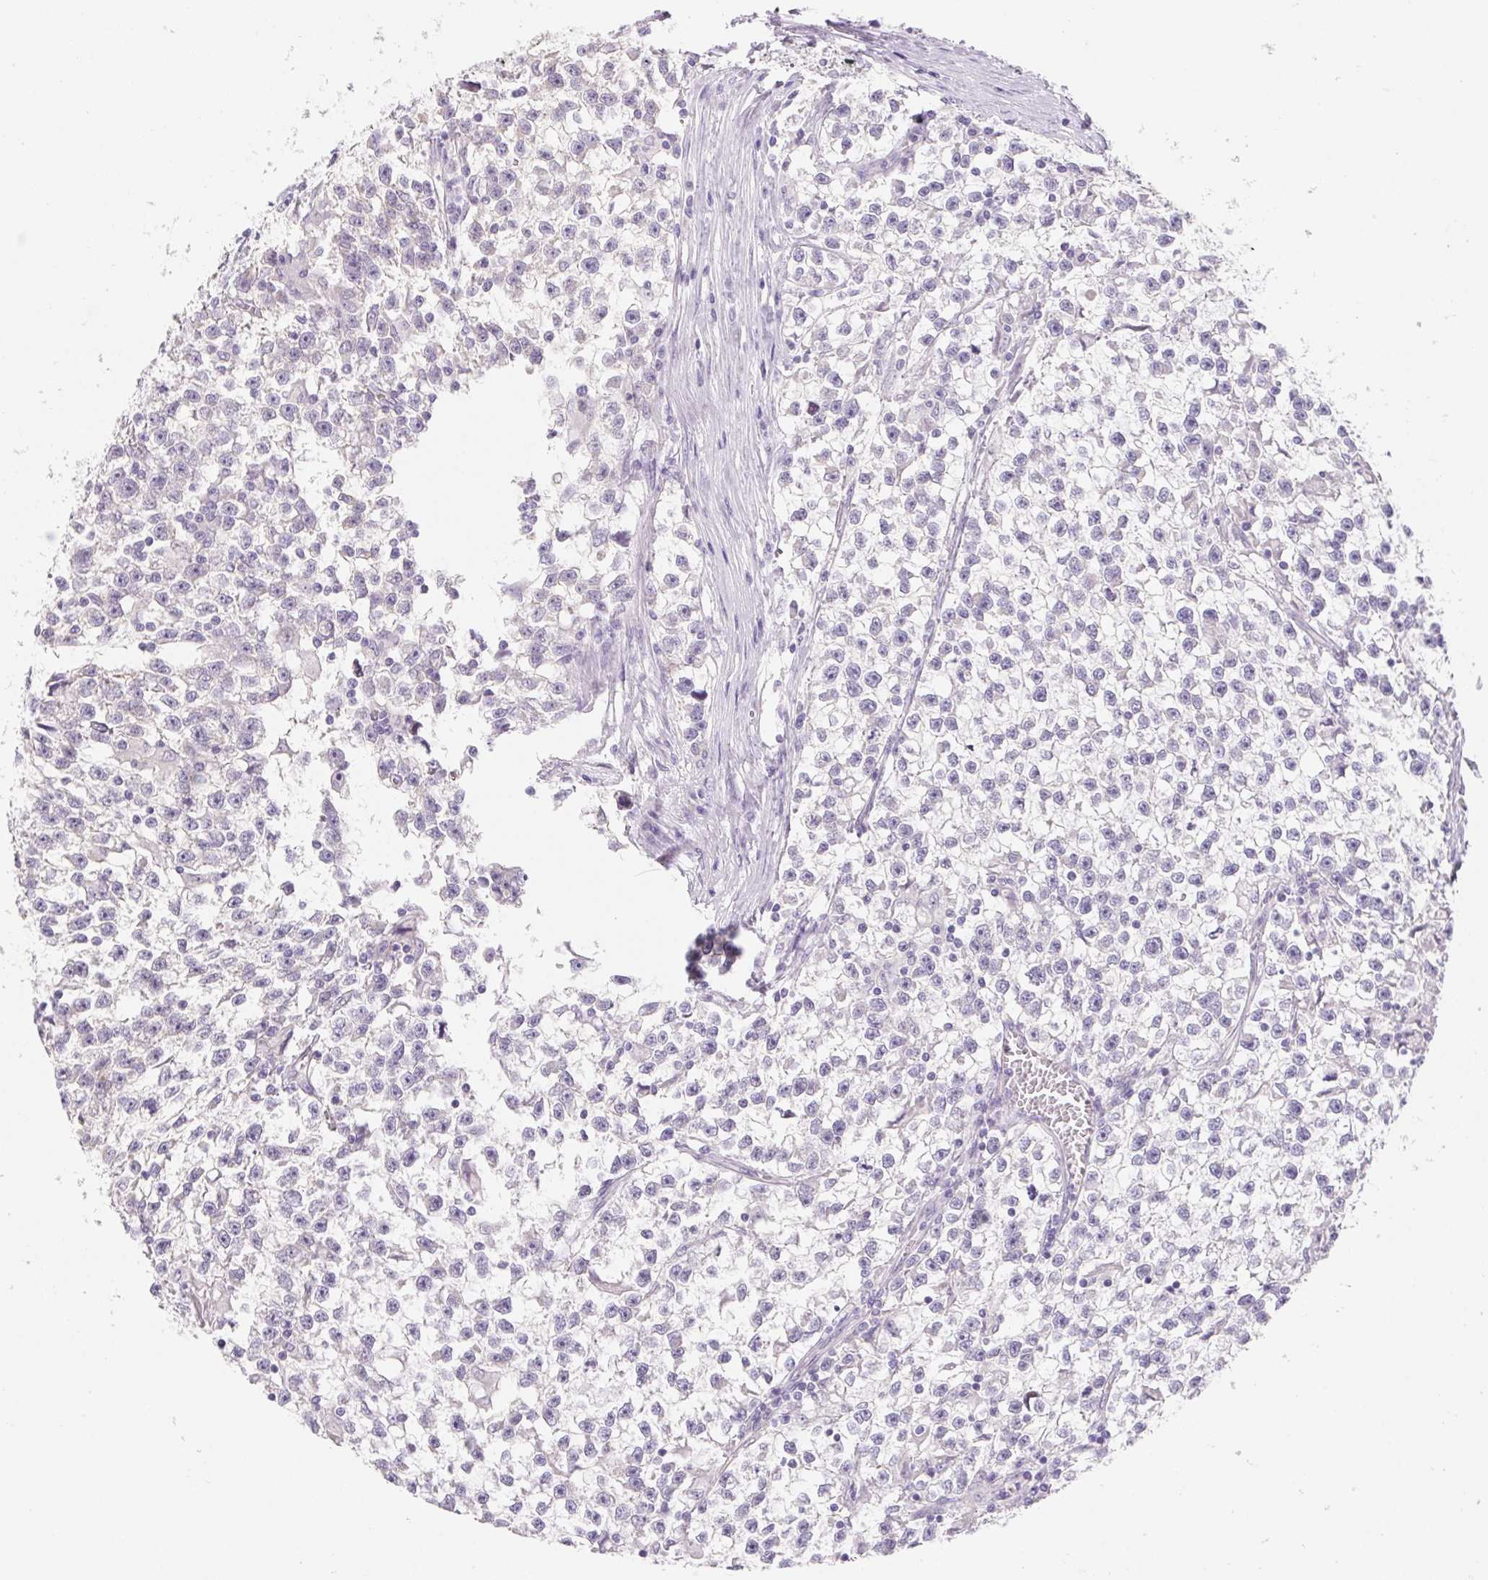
{"staining": {"intensity": "negative", "quantity": "none", "location": "none"}, "tissue": "testis cancer", "cell_type": "Tumor cells", "image_type": "cancer", "snomed": [{"axis": "morphology", "description": "Seminoma, NOS"}, {"axis": "topography", "description": "Testis"}], "caption": "Seminoma (testis) was stained to show a protein in brown. There is no significant expression in tumor cells.", "gene": "CTNND2", "patient": {"sex": "male", "age": 31}}